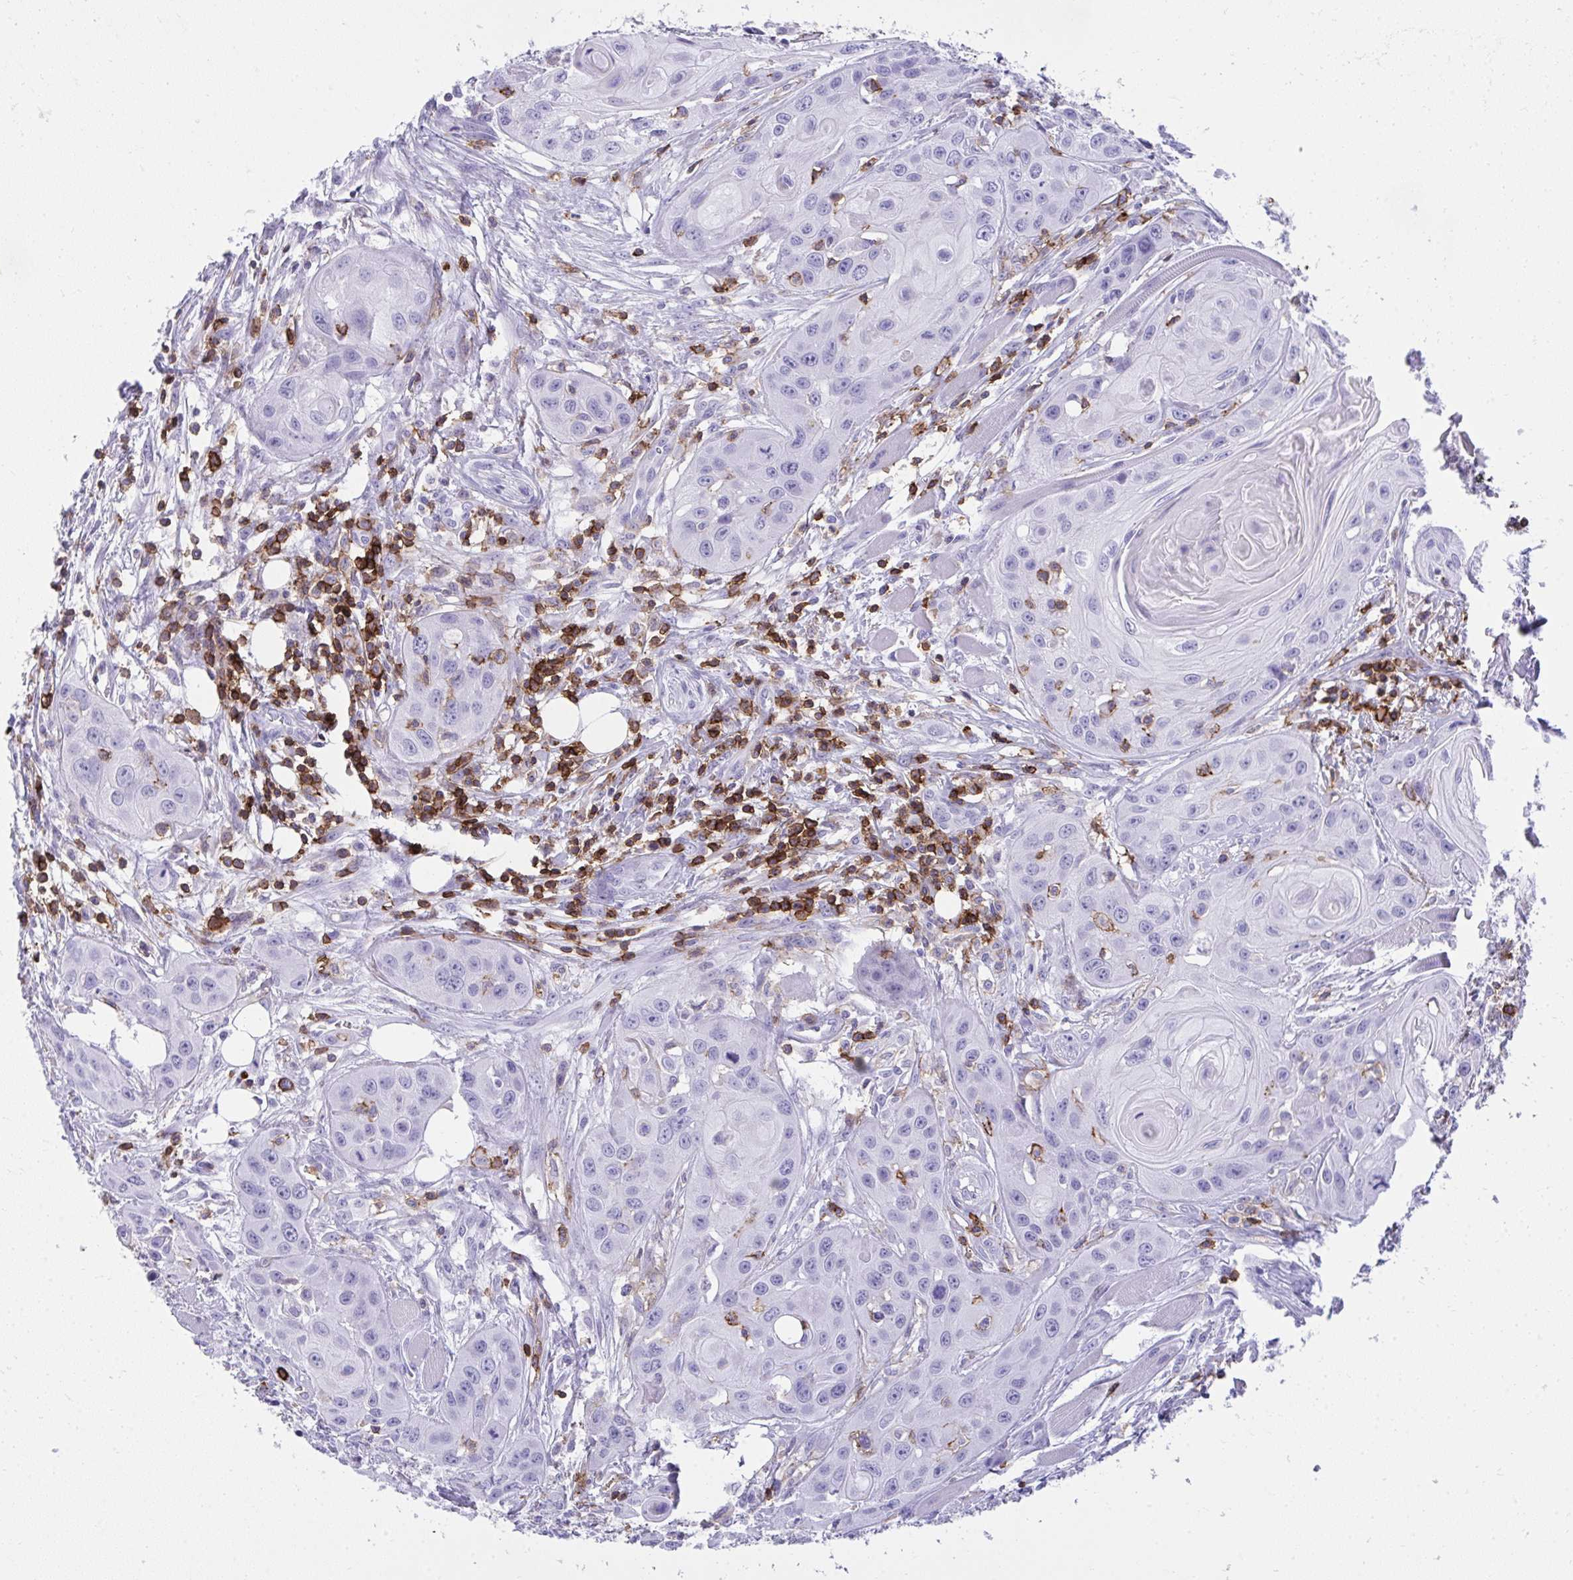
{"staining": {"intensity": "negative", "quantity": "none", "location": "none"}, "tissue": "head and neck cancer", "cell_type": "Tumor cells", "image_type": "cancer", "snomed": [{"axis": "morphology", "description": "Squamous cell carcinoma, NOS"}, {"axis": "topography", "description": "Oral tissue"}, {"axis": "topography", "description": "Head-Neck"}], "caption": "Immunohistochemistry histopathology image of human squamous cell carcinoma (head and neck) stained for a protein (brown), which displays no expression in tumor cells.", "gene": "SPN", "patient": {"sex": "male", "age": 58}}